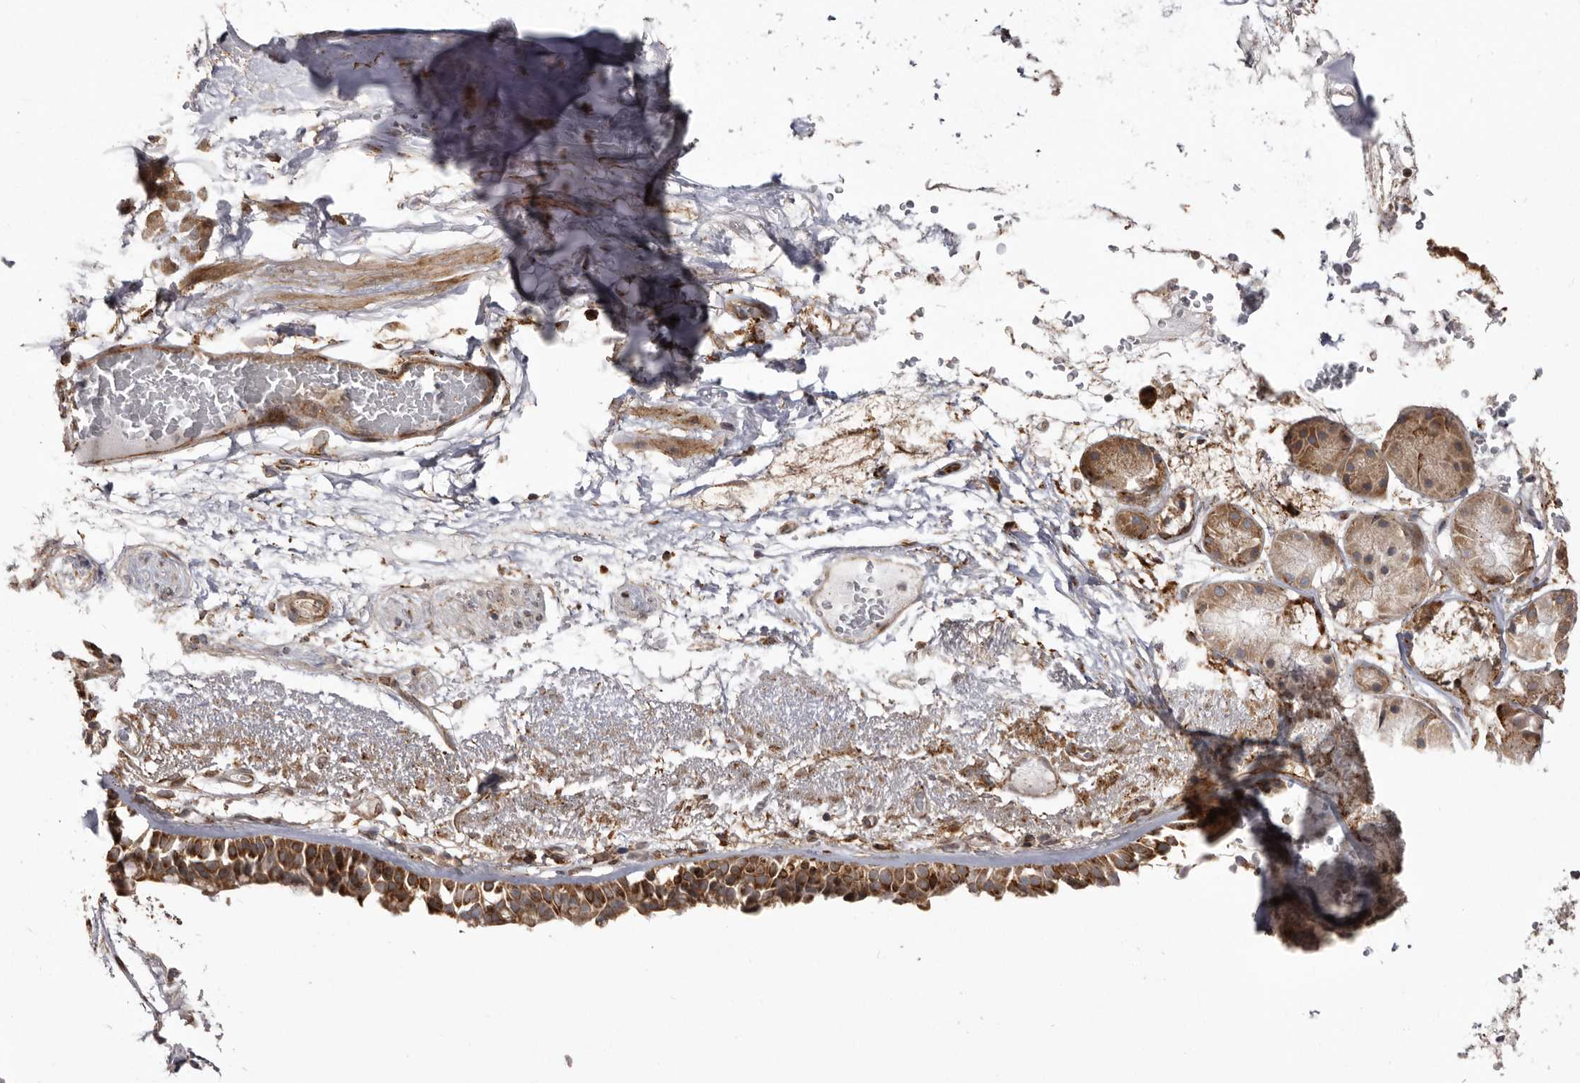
{"staining": {"intensity": "strong", "quantity": ">75%", "location": "cytoplasmic/membranous"}, "tissue": "bronchus", "cell_type": "Respiratory epithelial cells", "image_type": "normal", "snomed": [{"axis": "morphology", "description": "Normal tissue, NOS"}, {"axis": "morphology", "description": "Squamous cell carcinoma, NOS"}, {"axis": "topography", "description": "Lymph node"}, {"axis": "topography", "description": "Bronchus"}, {"axis": "topography", "description": "Lung"}], "caption": "A histopathology image of bronchus stained for a protein demonstrates strong cytoplasmic/membranous brown staining in respiratory epithelial cells.", "gene": "NUP43", "patient": {"sex": "male", "age": 66}}